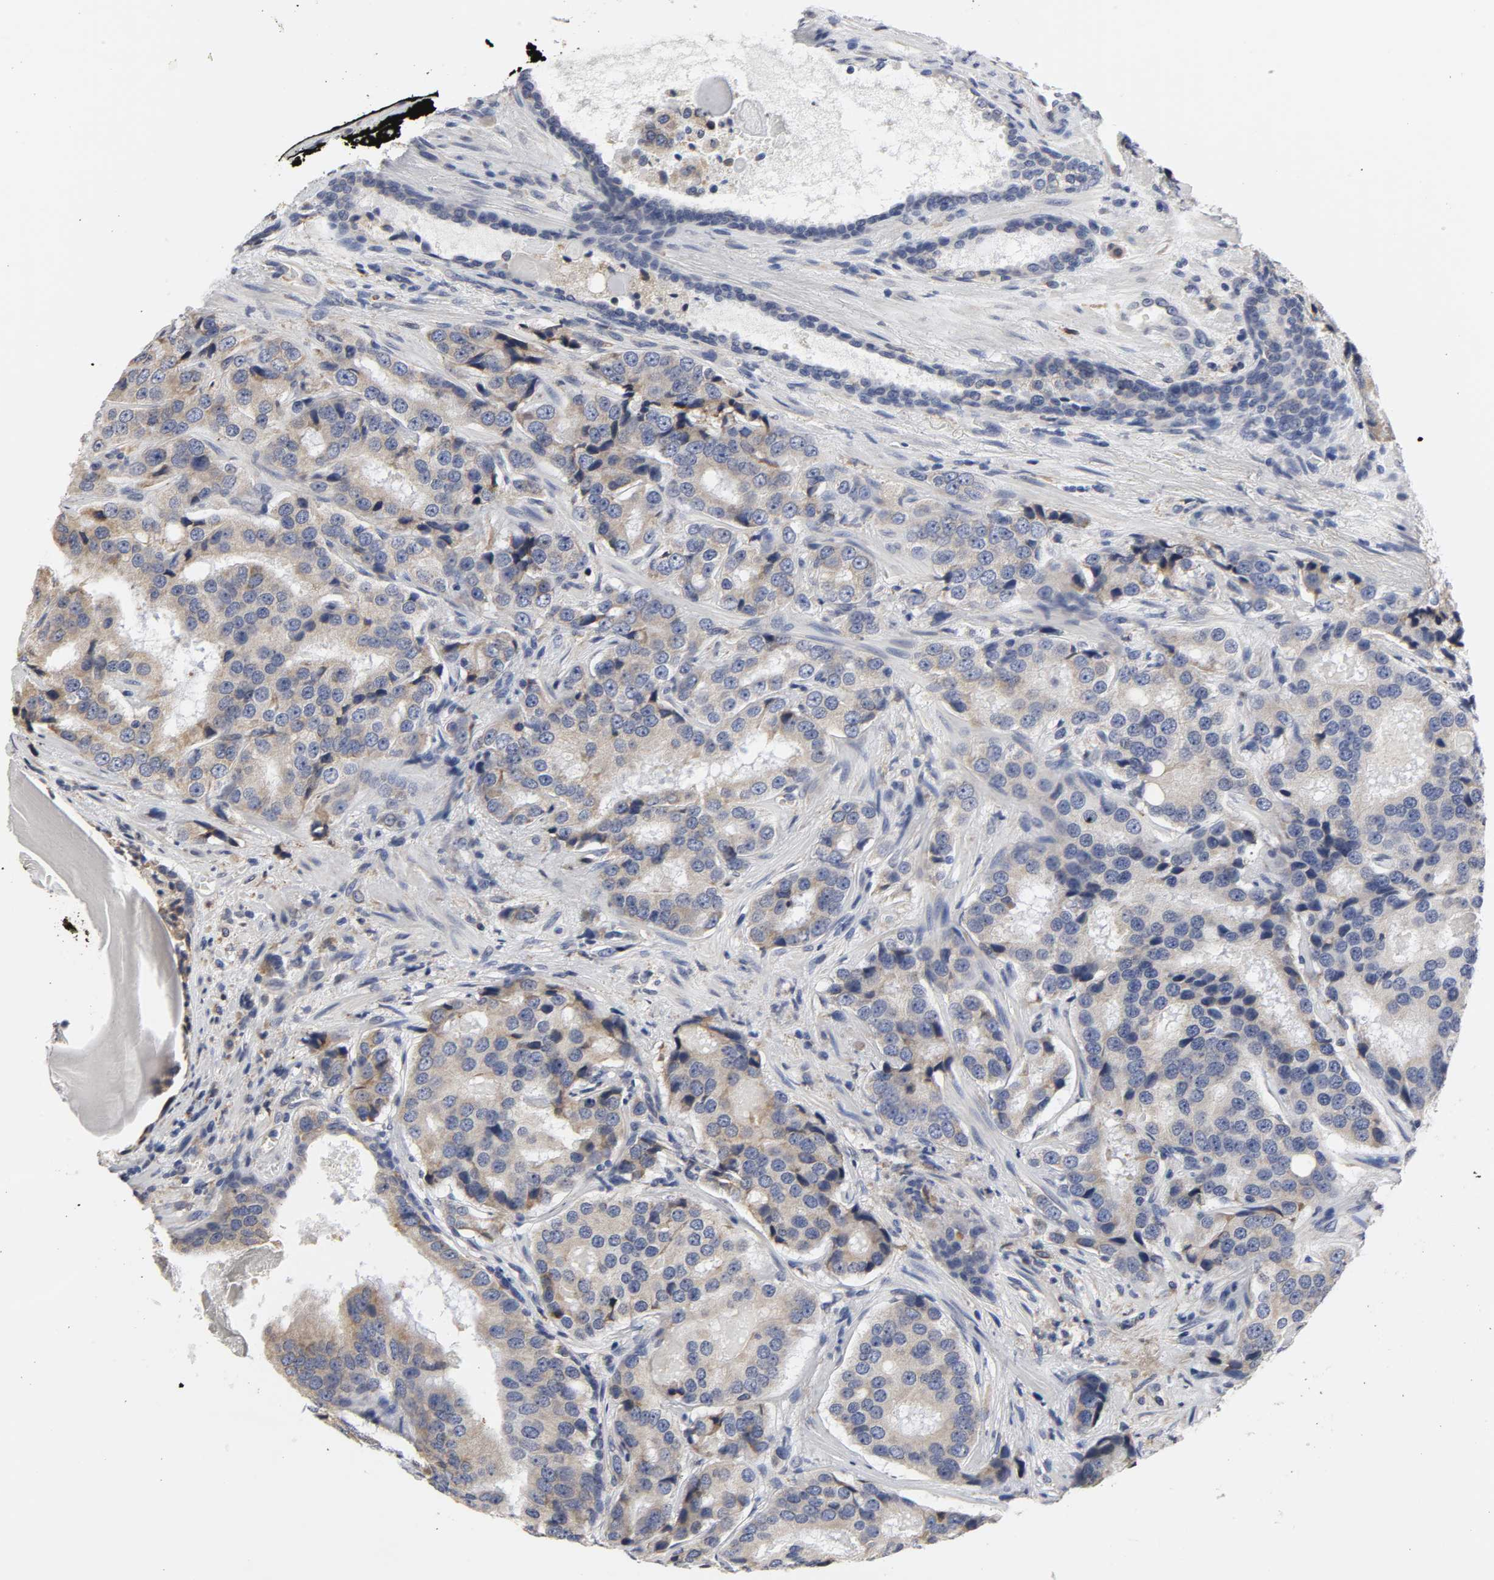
{"staining": {"intensity": "weak", "quantity": ">75%", "location": "cytoplasmic/membranous"}, "tissue": "prostate cancer", "cell_type": "Tumor cells", "image_type": "cancer", "snomed": [{"axis": "morphology", "description": "Adenocarcinoma, High grade"}, {"axis": "topography", "description": "Prostate"}], "caption": "Prostate high-grade adenocarcinoma stained with DAB immunohistochemistry (IHC) shows low levels of weak cytoplasmic/membranous expression in about >75% of tumor cells. (brown staining indicates protein expression, while blue staining denotes nuclei).", "gene": "HCK", "patient": {"sex": "male", "age": 58}}